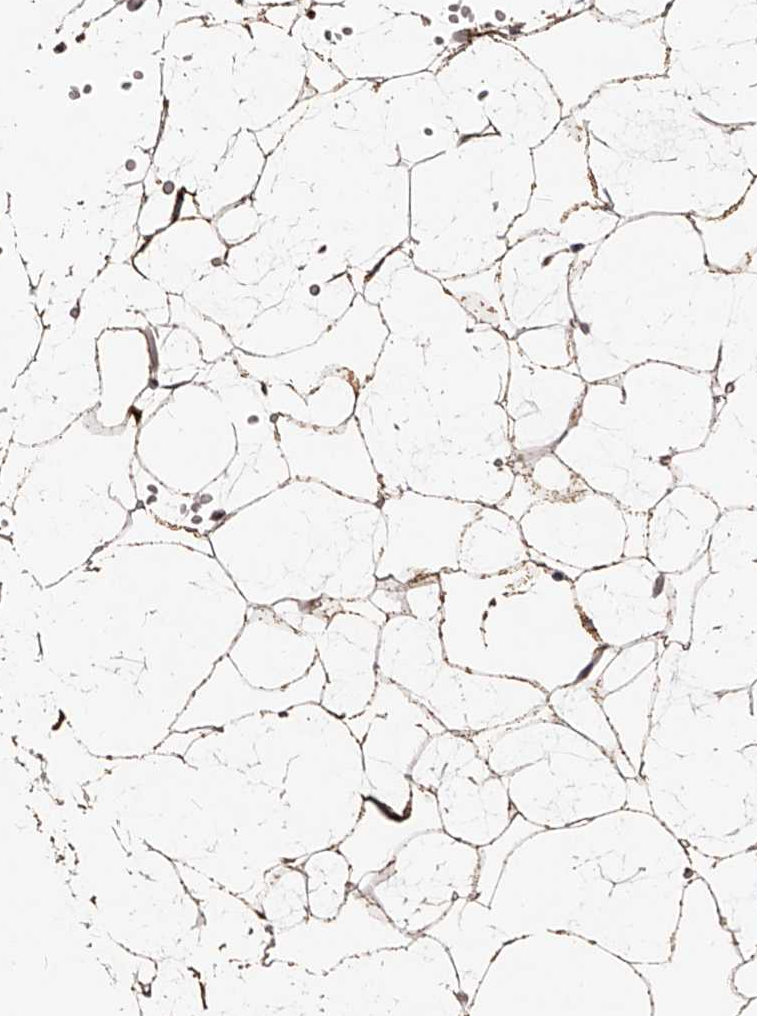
{"staining": {"intensity": "moderate", "quantity": ">75%", "location": "cytoplasmic/membranous"}, "tissue": "adipose tissue", "cell_type": "Adipocytes", "image_type": "normal", "snomed": [{"axis": "morphology", "description": "Normal tissue, NOS"}, {"axis": "topography", "description": "Breast"}], "caption": "Adipocytes reveal medium levels of moderate cytoplasmic/membranous staining in about >75% of cells in unremarkable adipose tissue. The staining was performed using DAB, with brown indicating positive protein expression. Nuclei are stained blue with hematoxylin.", "gene": "ZNF502", "patient": {"sex": "female", "age": 23}}